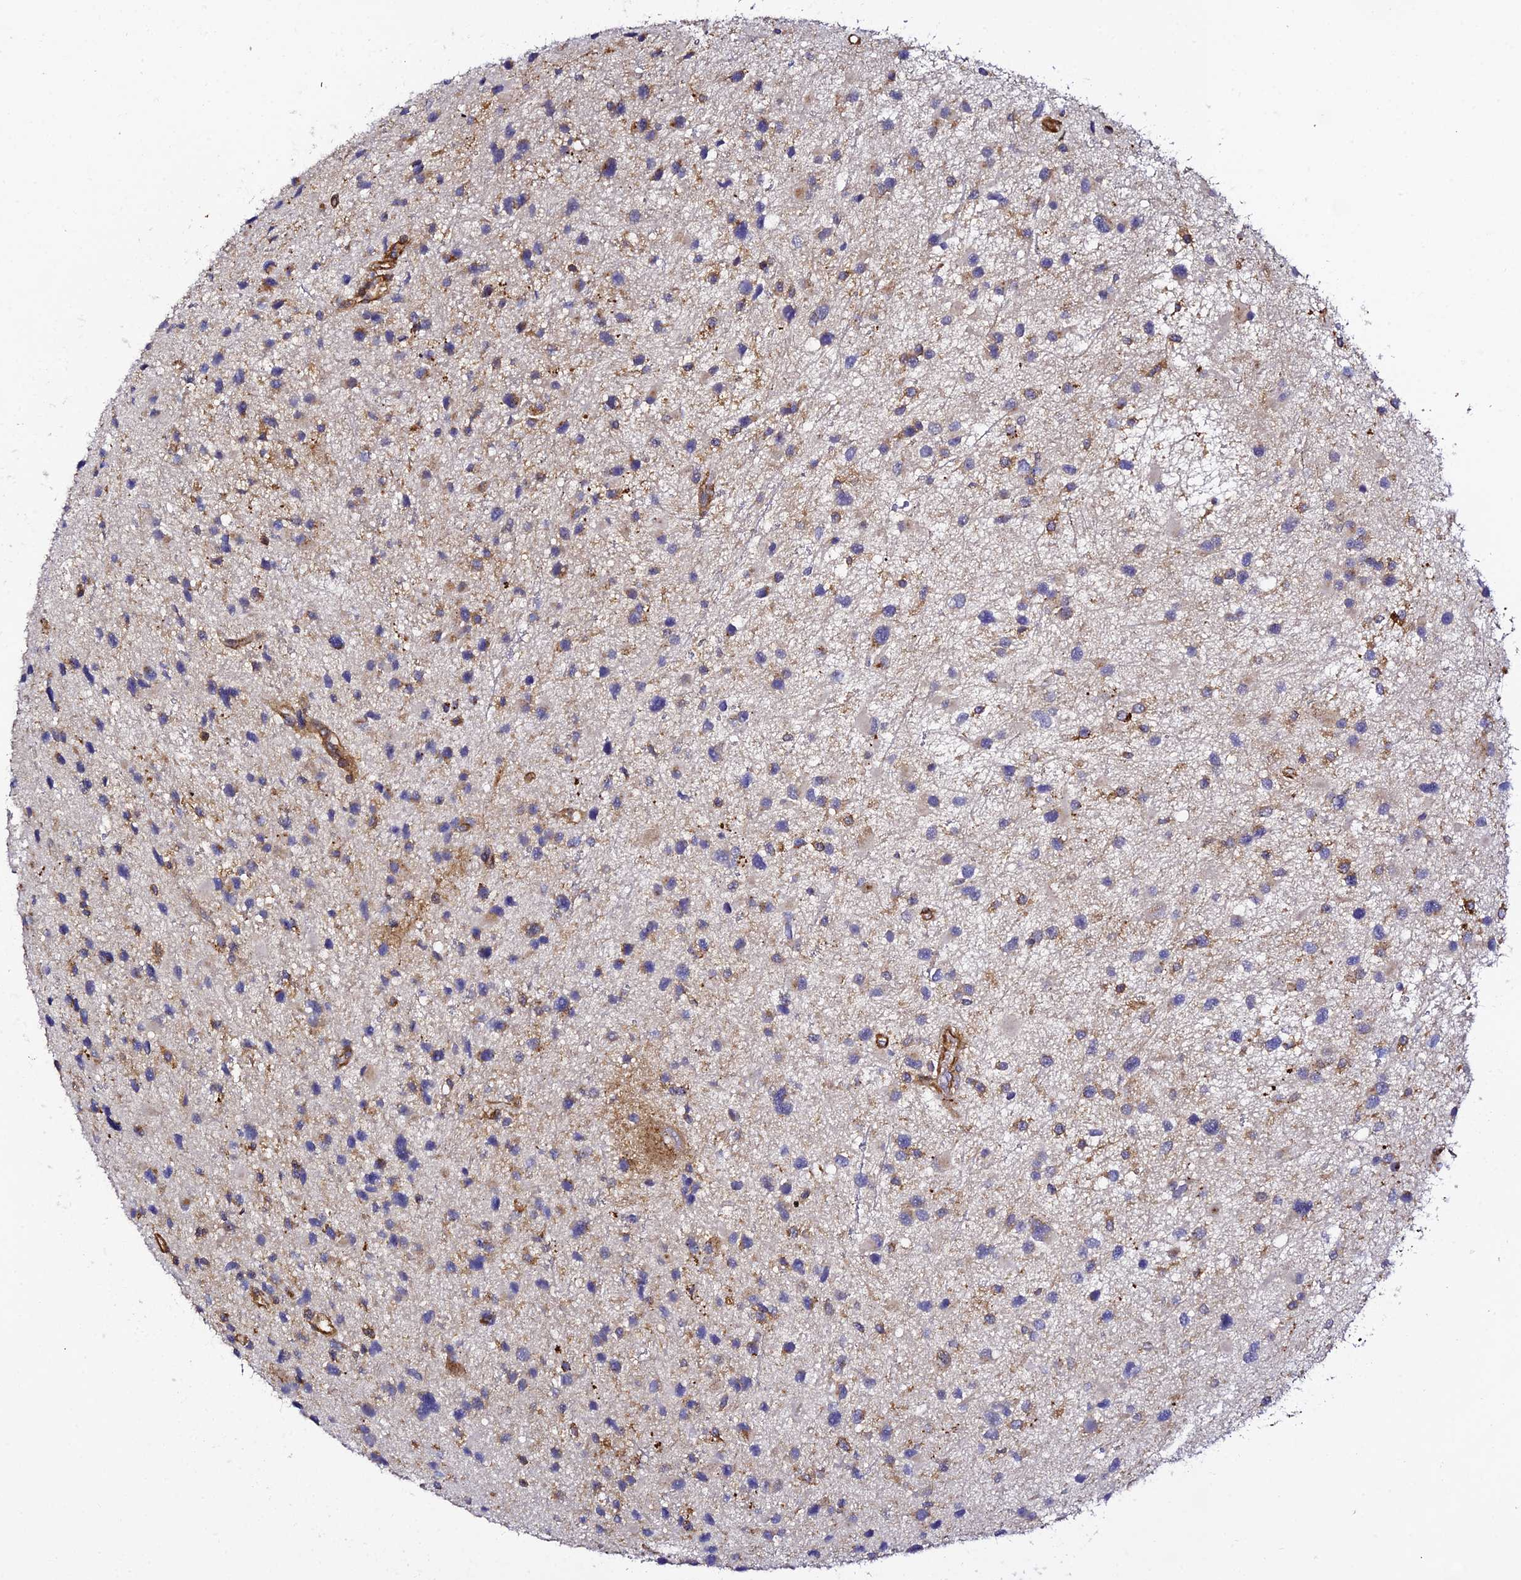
{"staining": {"intensity": "moderate", "quantity": "<25%", "location": "cytoplasmic/membranous"}, "tissue": "glioma", "cell_type": "Tumor cells", "image_type": "cancer", "snomed": [{"axis": "morphology", "description": "Glioma, malignant, Low grade"}, {"axis": "topography", "description": "Brain"}], "caption": "DAB (3,3'-diaminobenzidine) immunohistochemical staining of malignant glioma (low-grade) displays moderate cytoplasmic/membranous protein expression in approximately <25% of tumor cells.", "gene": "TRPV2", "patient": {"sex": "female", "age": 32}}